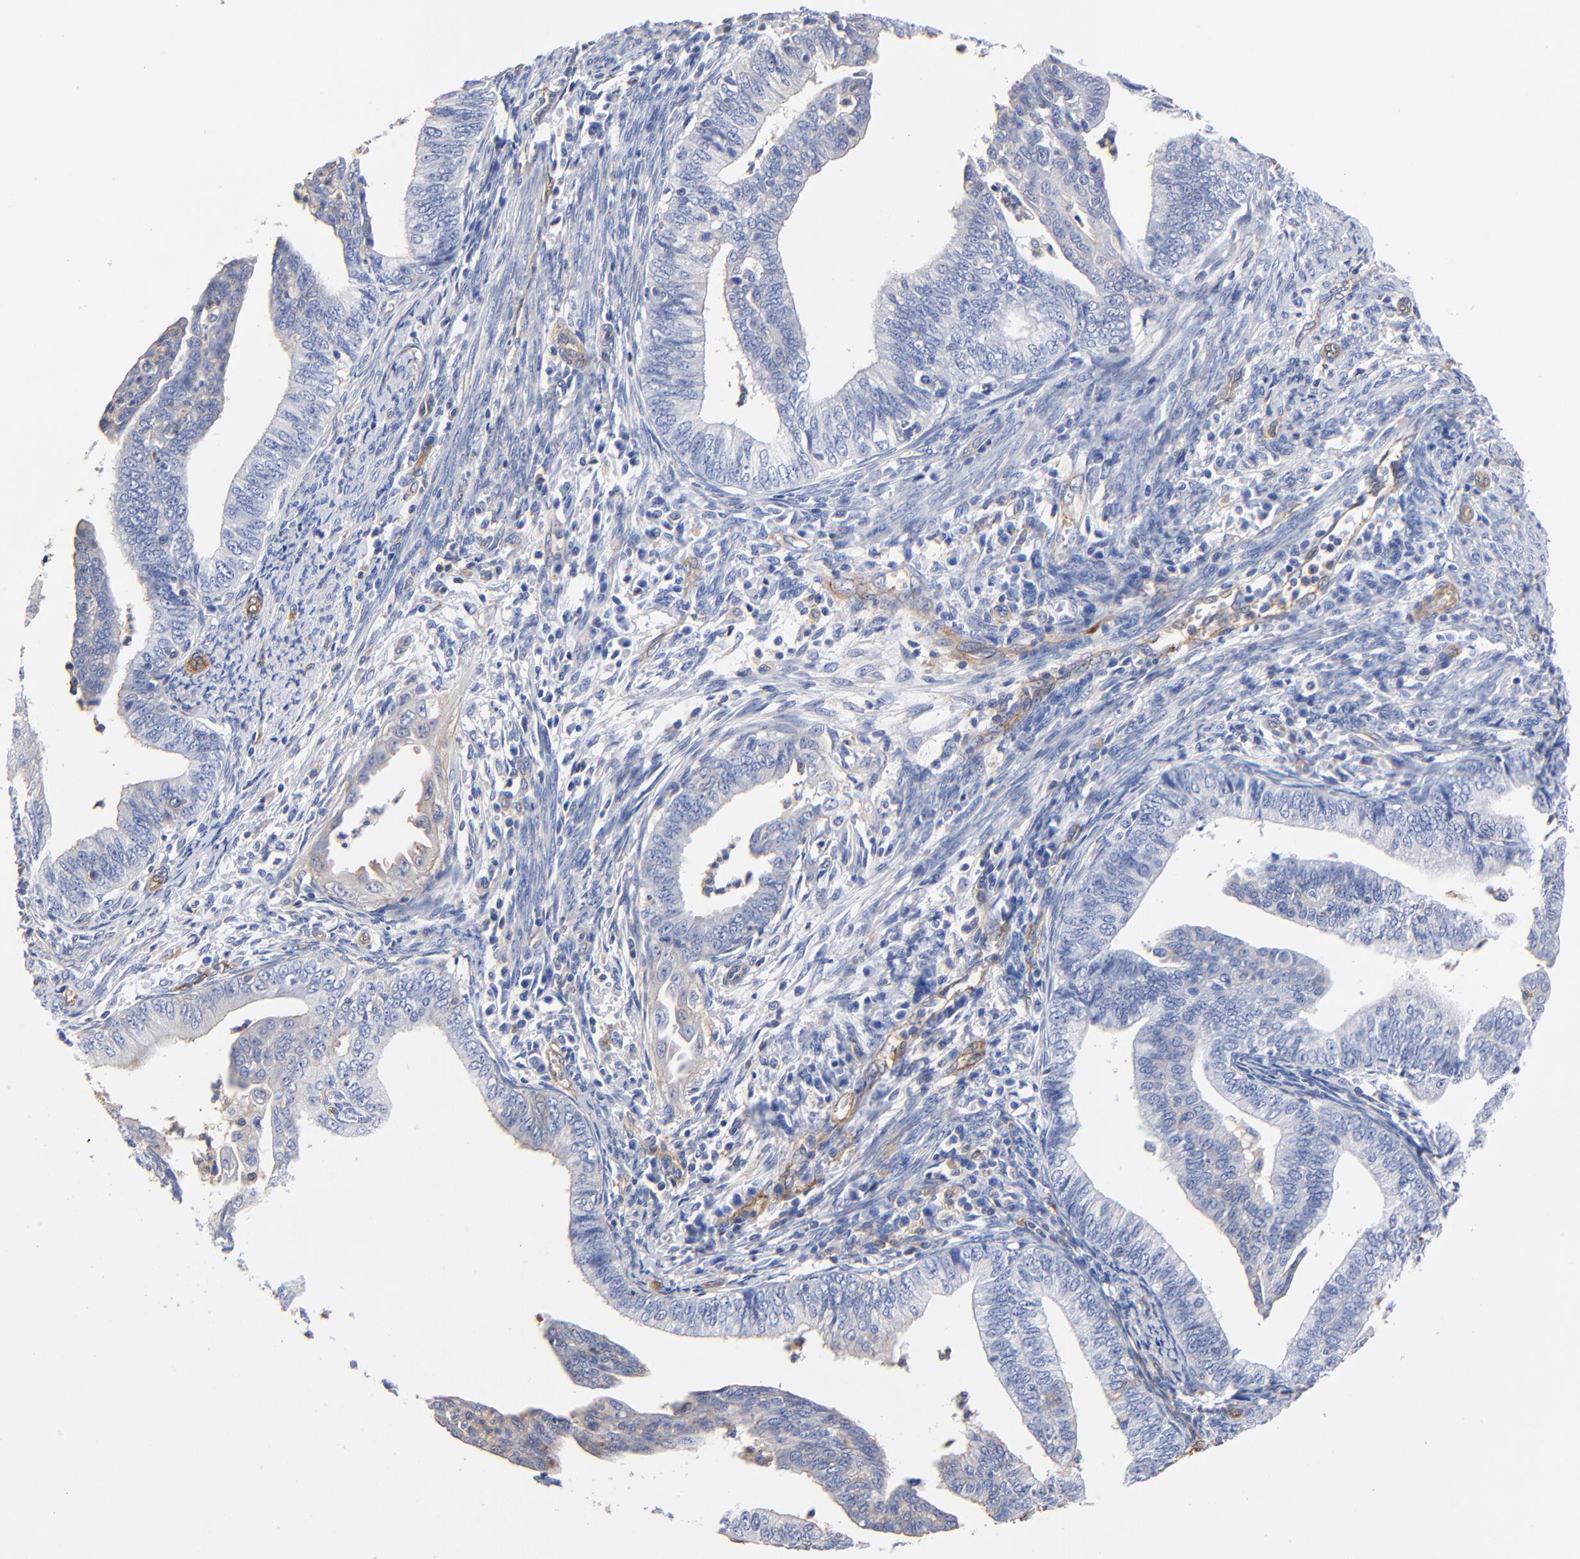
{"staining": {"intensity": "negative", "quantity": "none", "location": "none"}, "tissue": "endometrial cancer", "cell_type": "Tumor cells", "image_type": "cancer", "snomed": [{"axis": "morphology", "description": "Adenocarcinoma, NOS"}, {"axis": "topography", "description": "Endometrium"}], "caption": "Tumor cells are negative for protein expression in human endometrial adenocarcinoma. The staining is performed using DAB (3,3'-diaminobenzidine) brown chromogen with nuclei counter-stained in using hematoxylin.", "gene": "TAGLN2", "patient": {"sex": "female", "age": 66}}